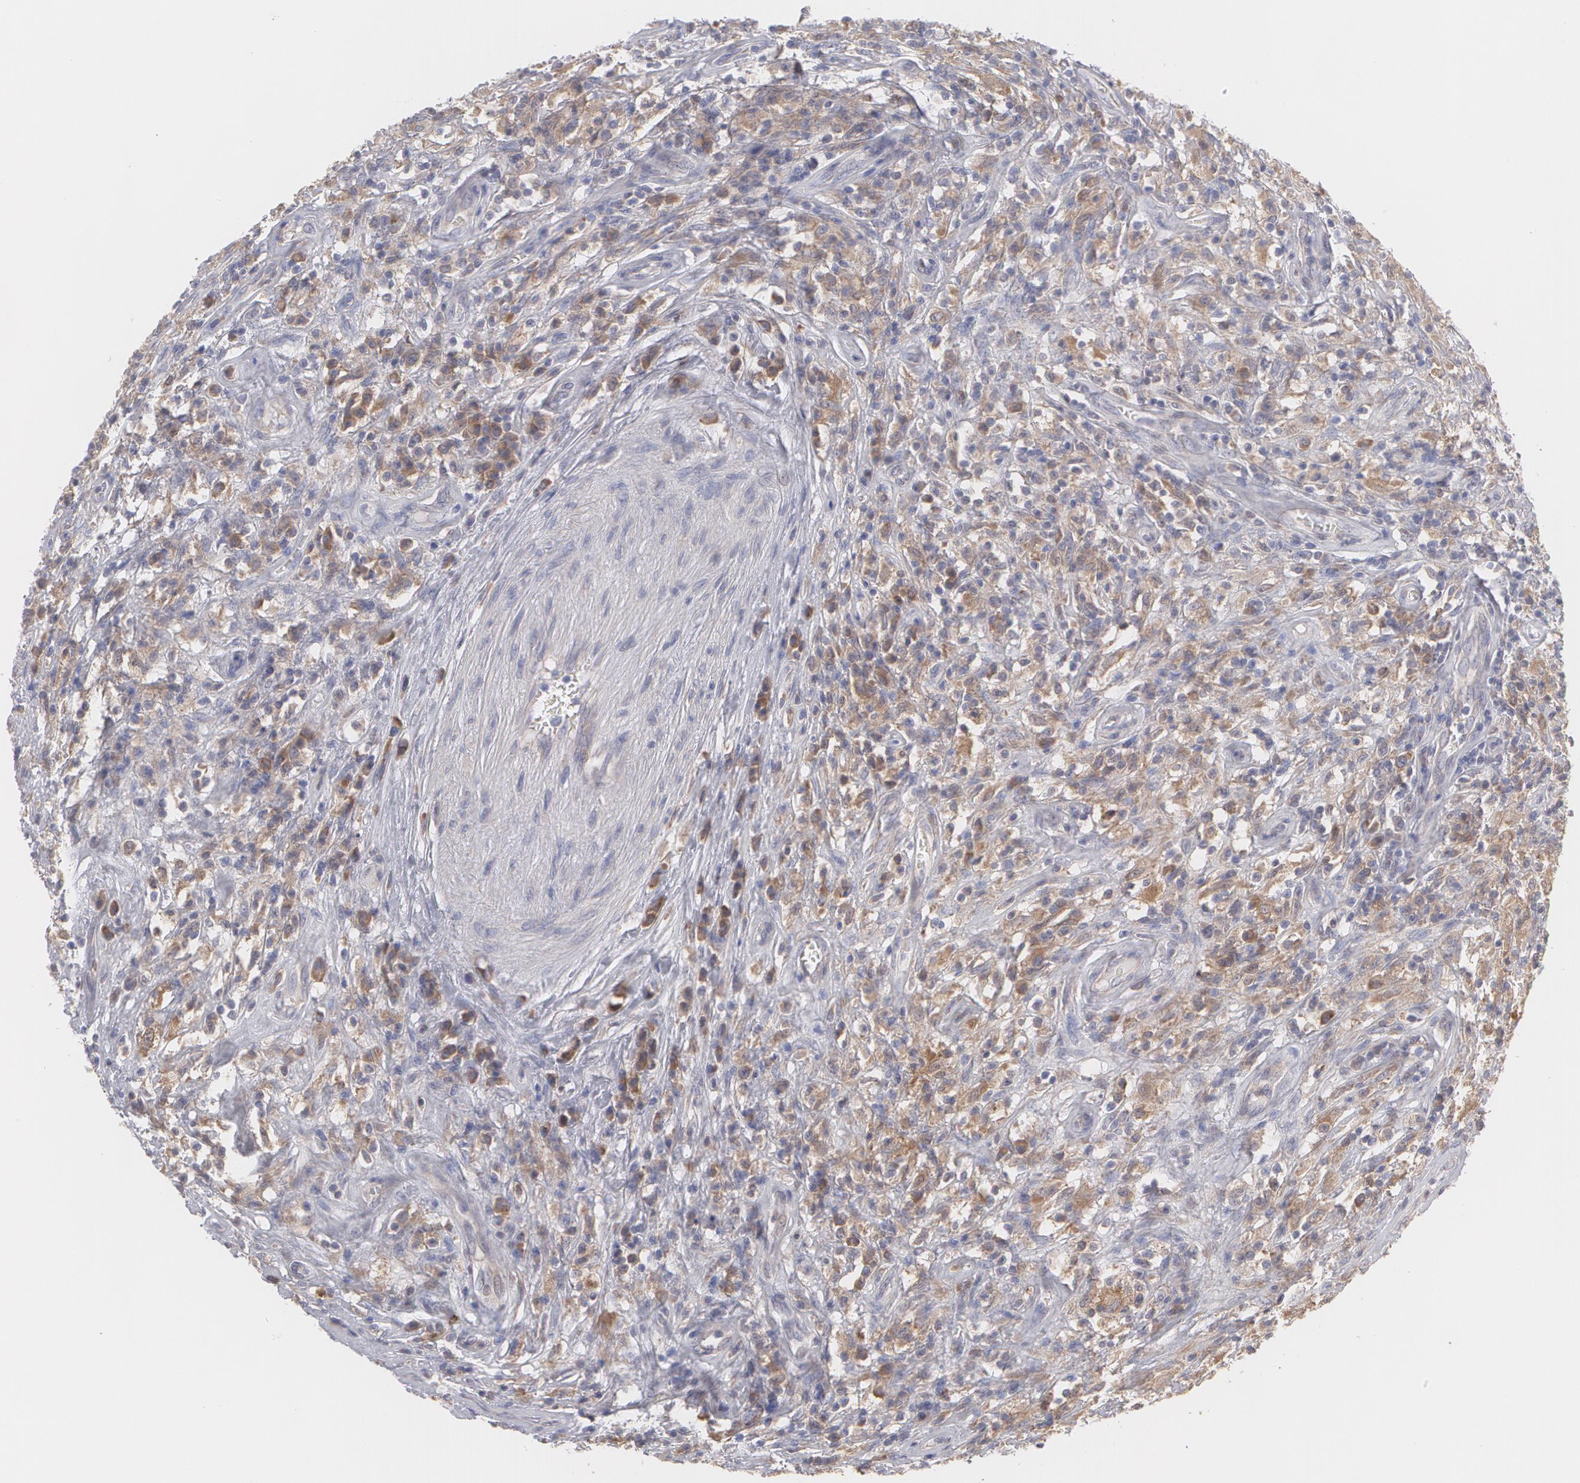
{"staining": {"intensity": "moderate", "quantity": ">75%", "location": "cytoplasmic/membranous"}, "tissue": "testis cancer", "cell_type": "Tumor cells", "image_type": "cancer", "snomed": [{"axis": "morphology", "description": "Seminoma, NOS"}, {"axis": "topography", "description": "Testis"}], "caption": "This histopathology image shows IHC staining of seminoma (testis), with medium moderate cytoplasmic/membranous staining in about >75% of tumor cells.", "gene": "MTHFD1", "patient": {"sex": "male", "age": 34}}